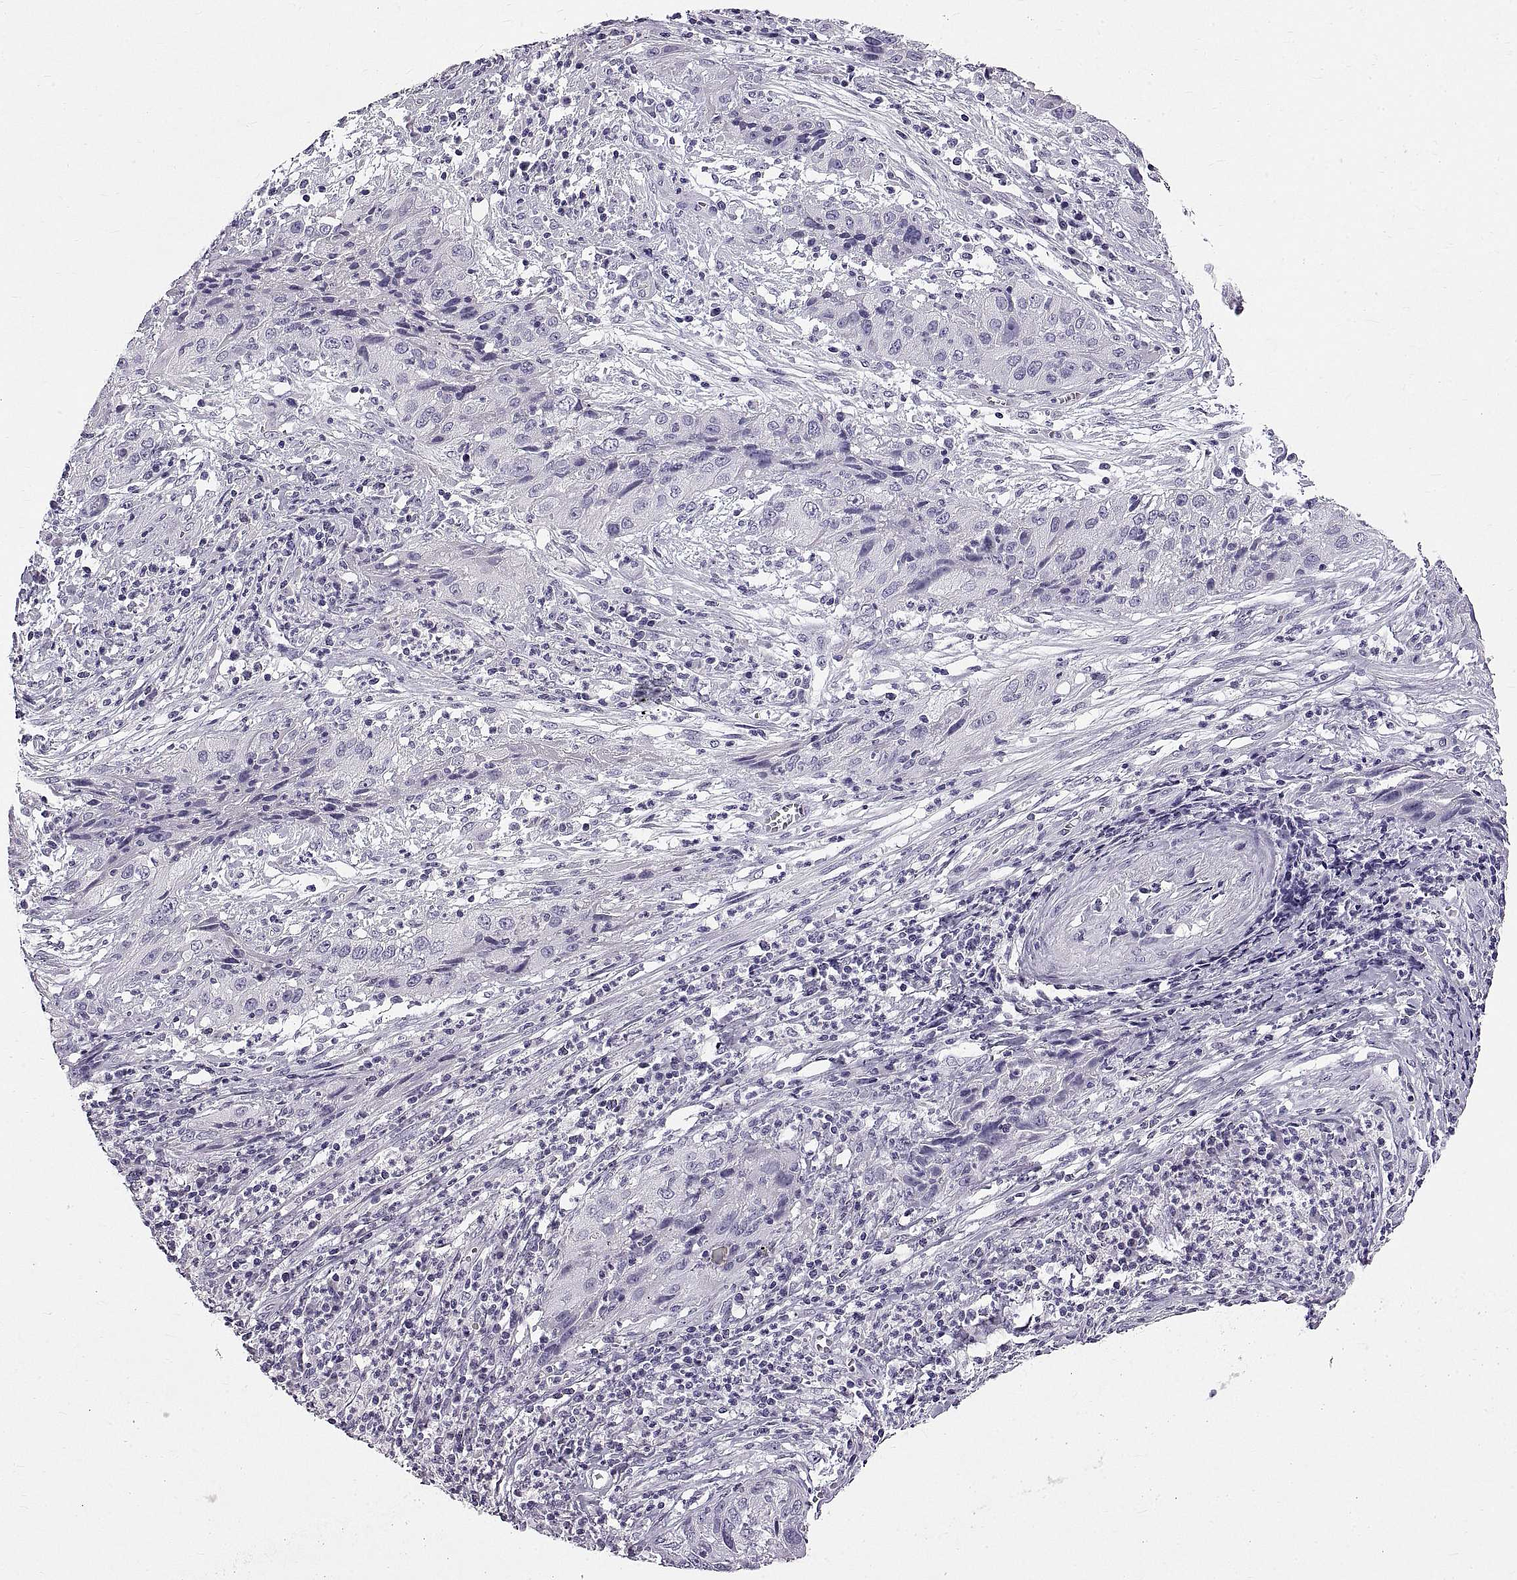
{"staining": {"intensity": "negative", "quantity": "none", "location": "none"}, "tissue": "cervical cancer", "cell_type": "Tumor cells", "image_type": "cancer", "snomed": [{"axis": "morphology", "description": "Squamous cell carcinoma, NOS"}, {"axis": "topography", "description": "Cervix"}], "caption": "The IHC photomicrograph has no significant staining in tumor cells of squamous cell carcinoma (cervical) tissue. (DAB (3,3'-diaminobenzidine) immunohistochemistry (IHC) visualized using brightfield microscopy, high magnification).", "gene": "WFDC8", "patient": {"sex": "female", "age": 32}}